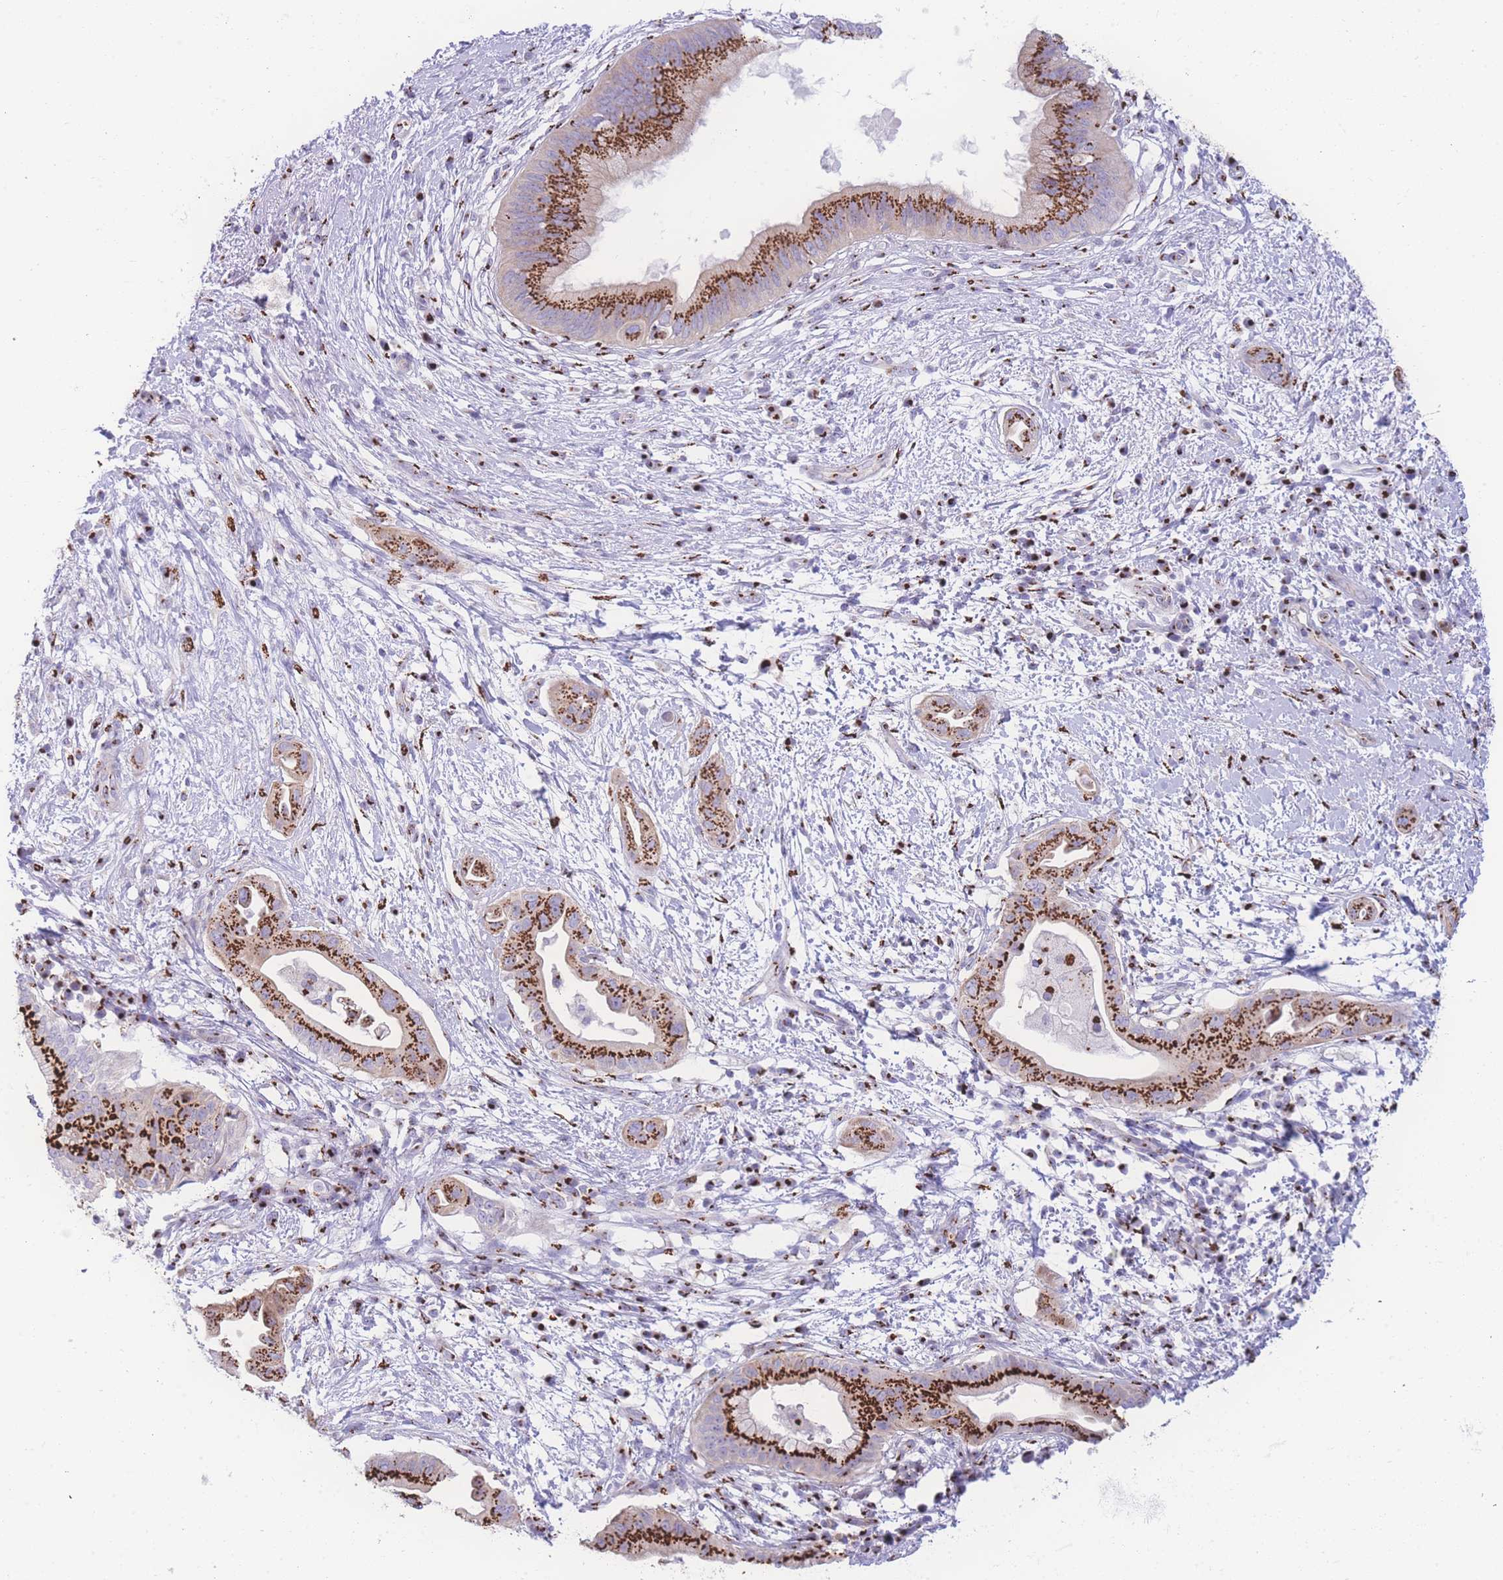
{"staining": {"intensity": "strong", "quantity": ">75%", "location": "cytoplasmic/membranous"}, "tissue": "pancreatic cancer", "cell_type": "Tumor cells", "image_type": "cancer", "snomed": [{"axis": "morphology", "description": "Adenocarcinoma, NOS"}, {"axis": "topography", "description": "Pancreas"}], "caption": "A brown stain shows strong cytoplasmic/membranous staining of a protein in pancreatic cancer tumor cells.", "gene": "GOLM2", "patient": {"sex": "male", "age": 68}}